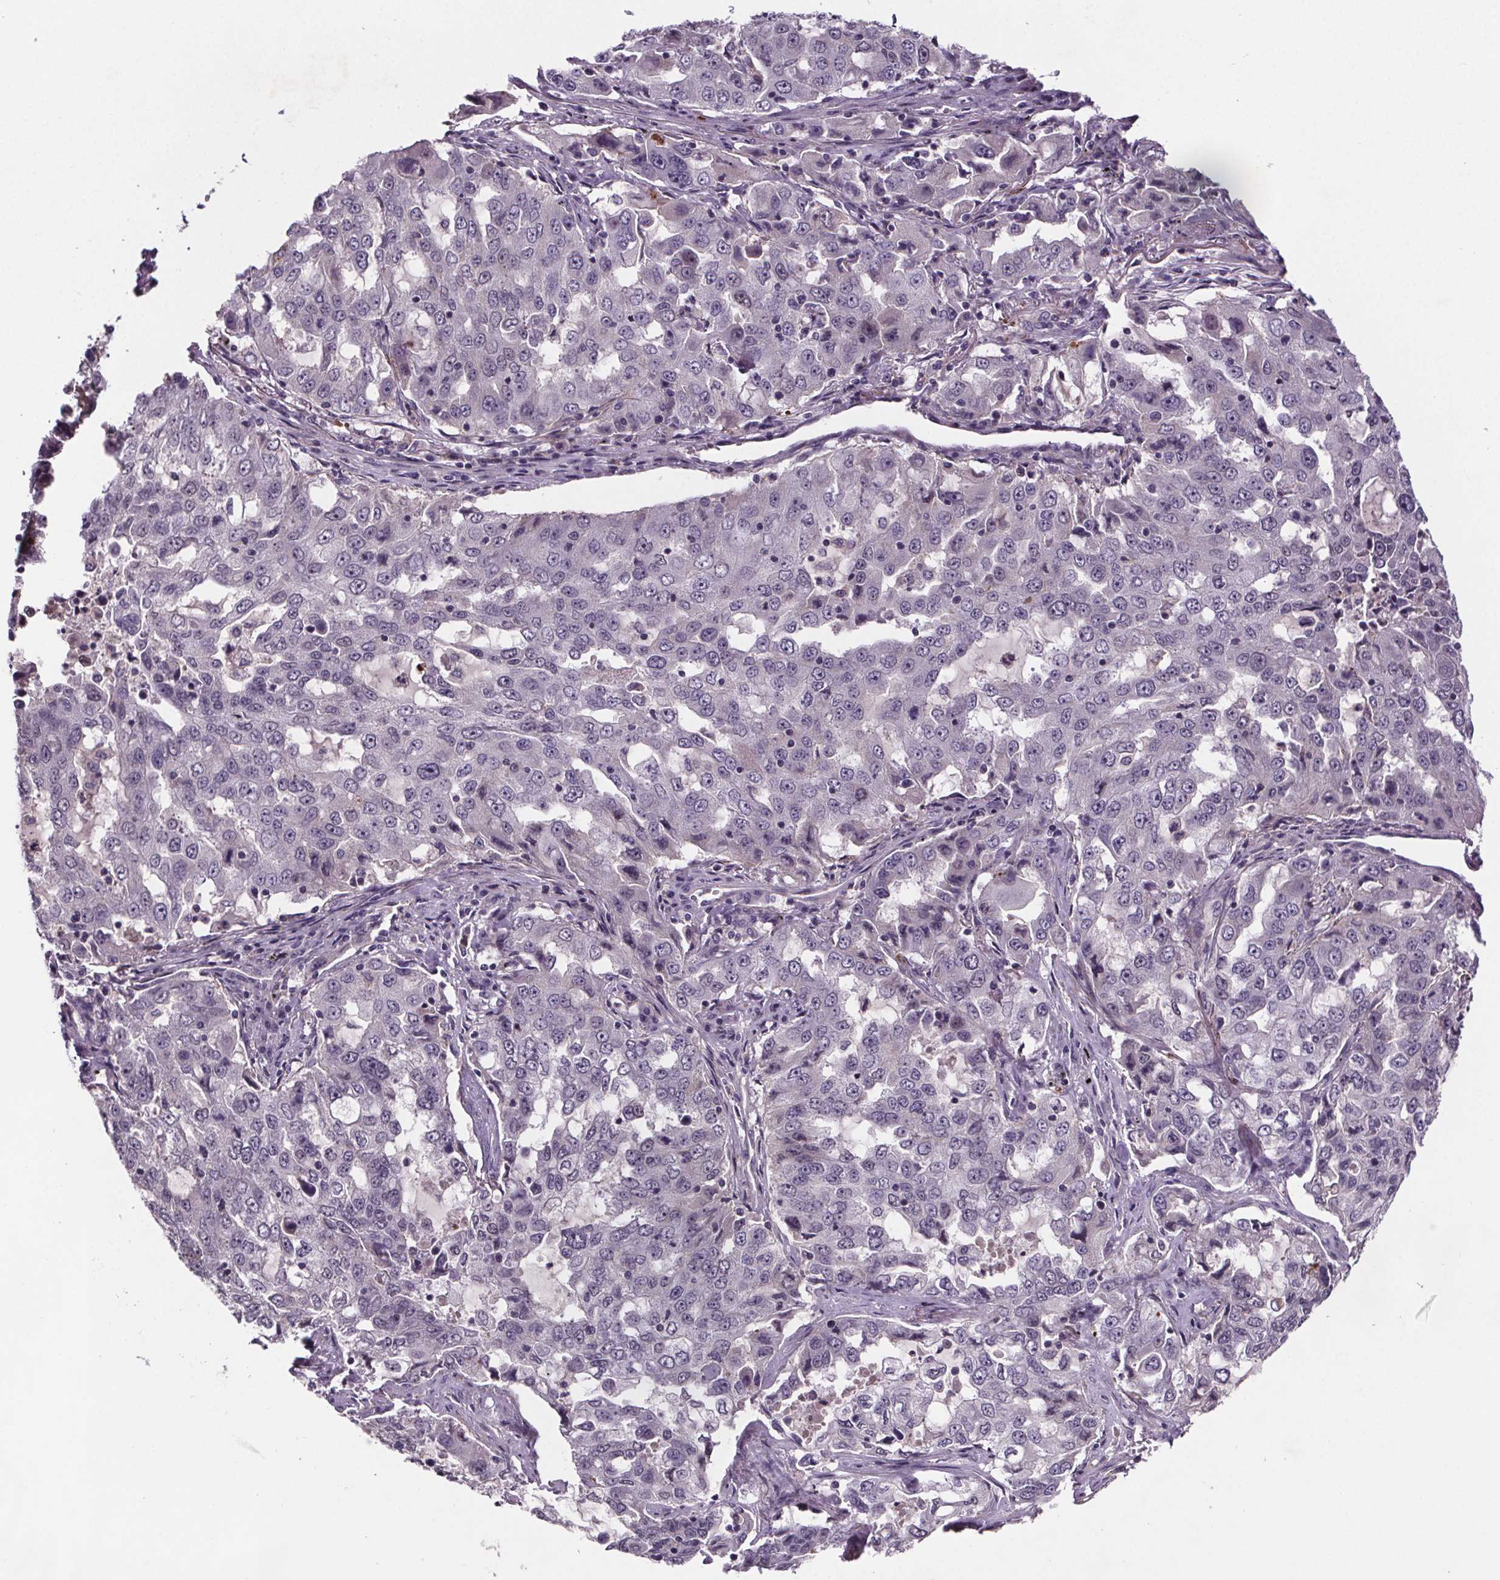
{"staining": {"intensity": "negative", "quantity": "none", "location": "none"}, "tissue": "lung cancer", "cell_type": "Tumor cells", "image_type": "cancer", "snomed": [{"axis": "morphology", "description": "Adenocarcinoma, NOS"}, {"axis": "topography", "description": "Lung"}], "caption": "An image of lung cancer stained for a protein displays no brown staining in tumor cells.", "gene": "CLN3", "patient": {"sex": "female", "age": 61}}